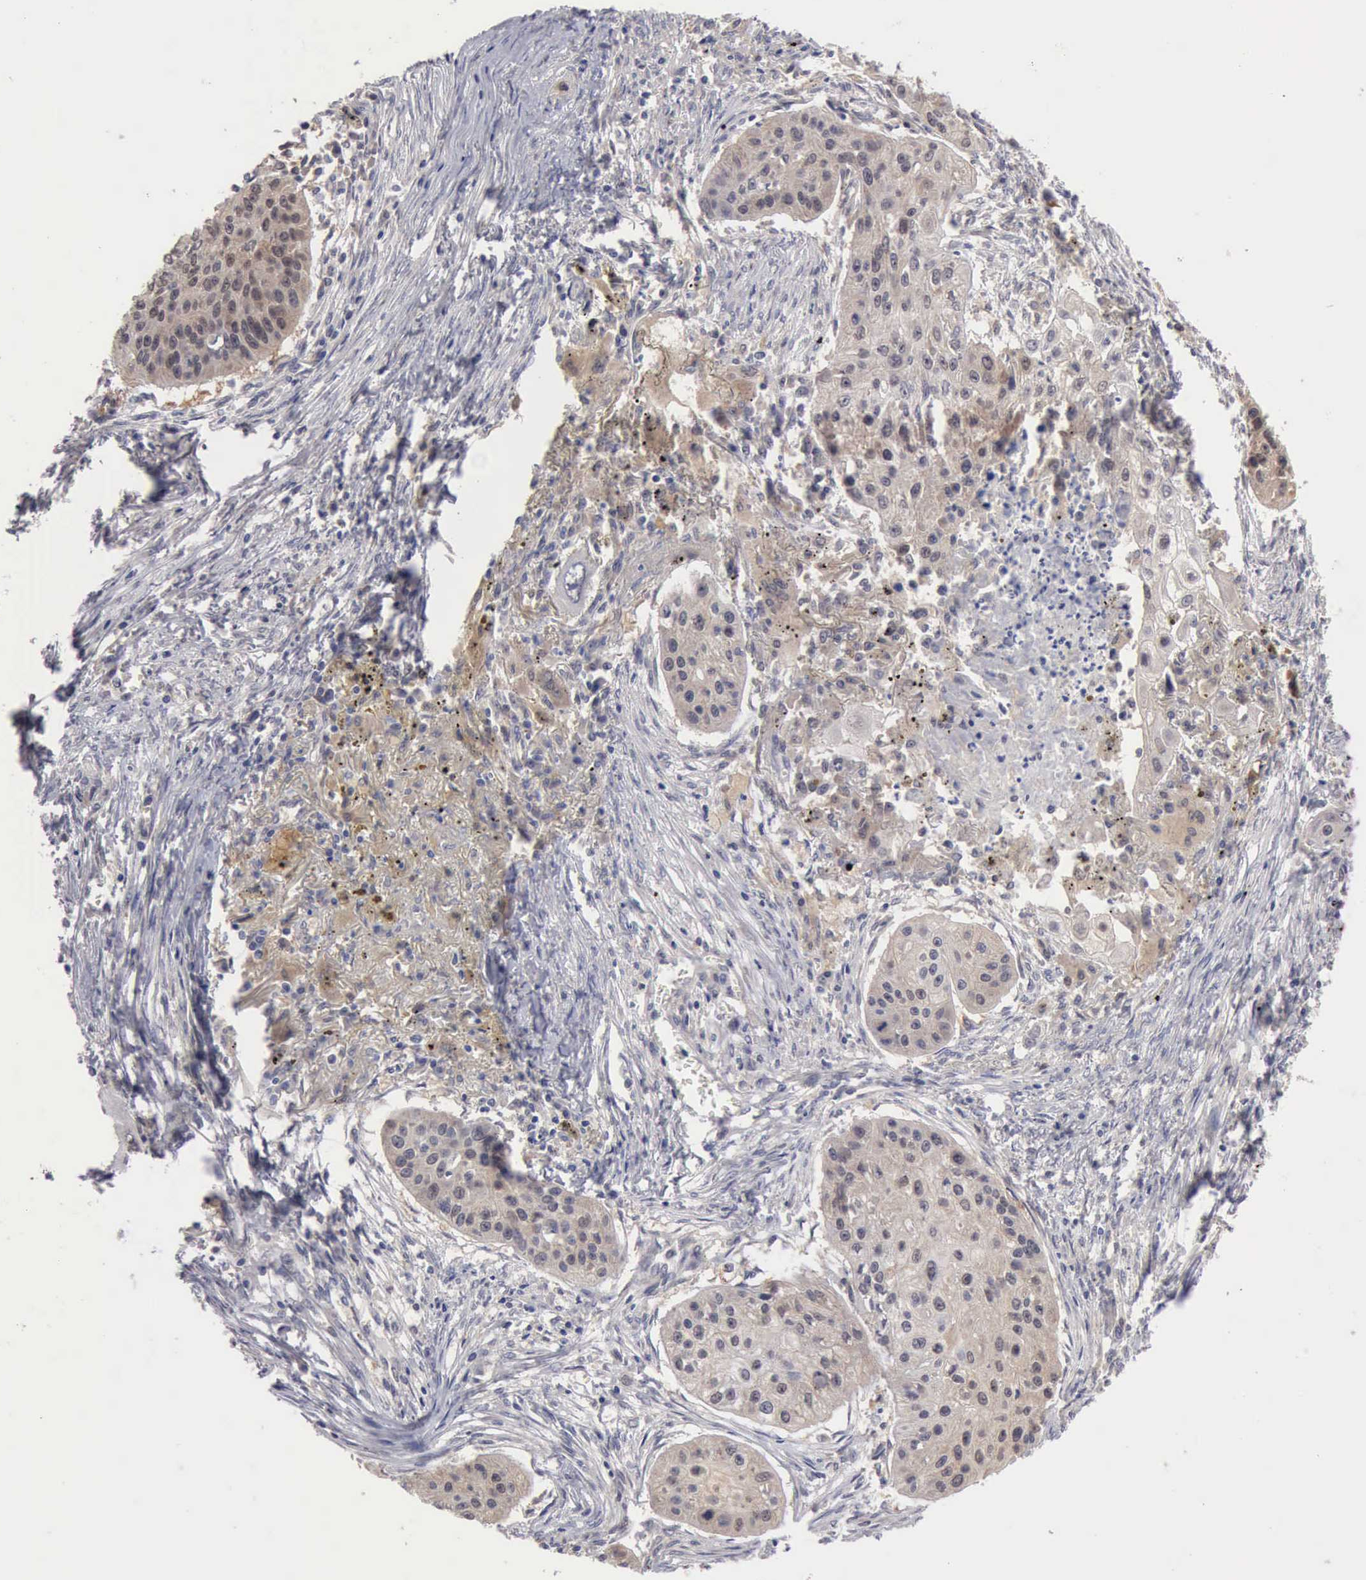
{"staining": {"intensity": "weak", "quantity": ">75%", "location": "cytoplasmic/membranous,nuclear"}, "tissue": "lung cancer", "cell_type": "Tumor cells", "image_type": "cancer", "snomed": [{"axis": "morphology", "description": "Squamous cell carcinoma, NOS"}, {"axis": "topography", "description": "Lung"}], "caption": "The histopathology image reveals a brown stain indicating the presence of a protein in the cytoplasmic/membranous and nuclear of tumor cells in lung cancer (squamous cell carcinoma).", "gene": "PTGR2", "patient": {"sex": "male", "age": 71}}